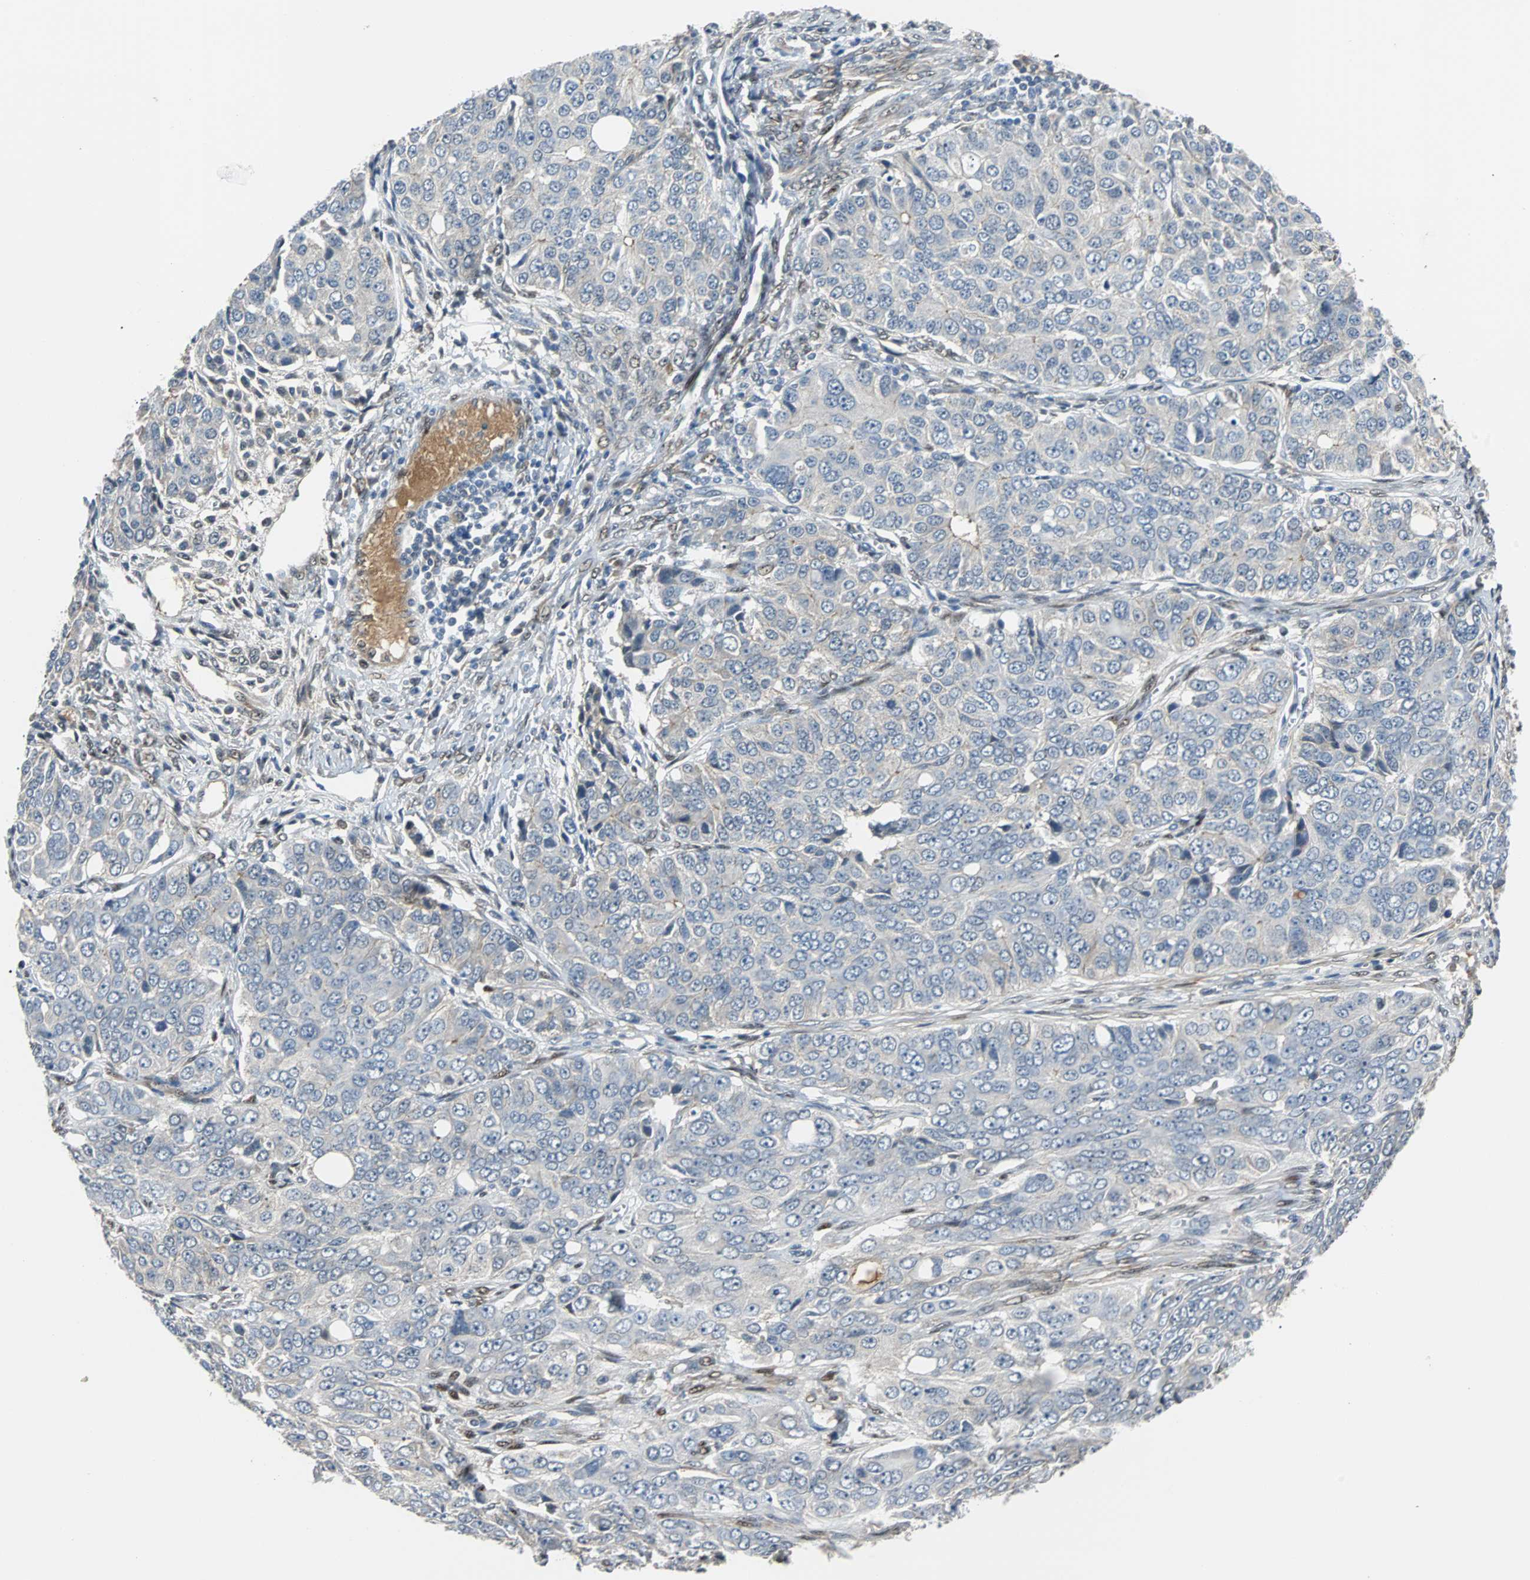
{"staining": {"intensity": "negative", "quantity": "none", "location": "none"}, "tissue": "ovarian cancer", "cell_type": "Tumor cells", "image_type": "cancer", "snomed": [{"axis": "morphology", "description": "Carcinoma, endometroid"}, {"axis": "topography", "description": "Ovary"}], "caption": "Tumor cells are negative for protein expression in human ovarian cancer (endometroid carcinoma). (Brightfield microscopy of DAB immunohistochemistry at high magnification).", "gene": "FHL2", "patient": {"sex": "female", "age": 51}}